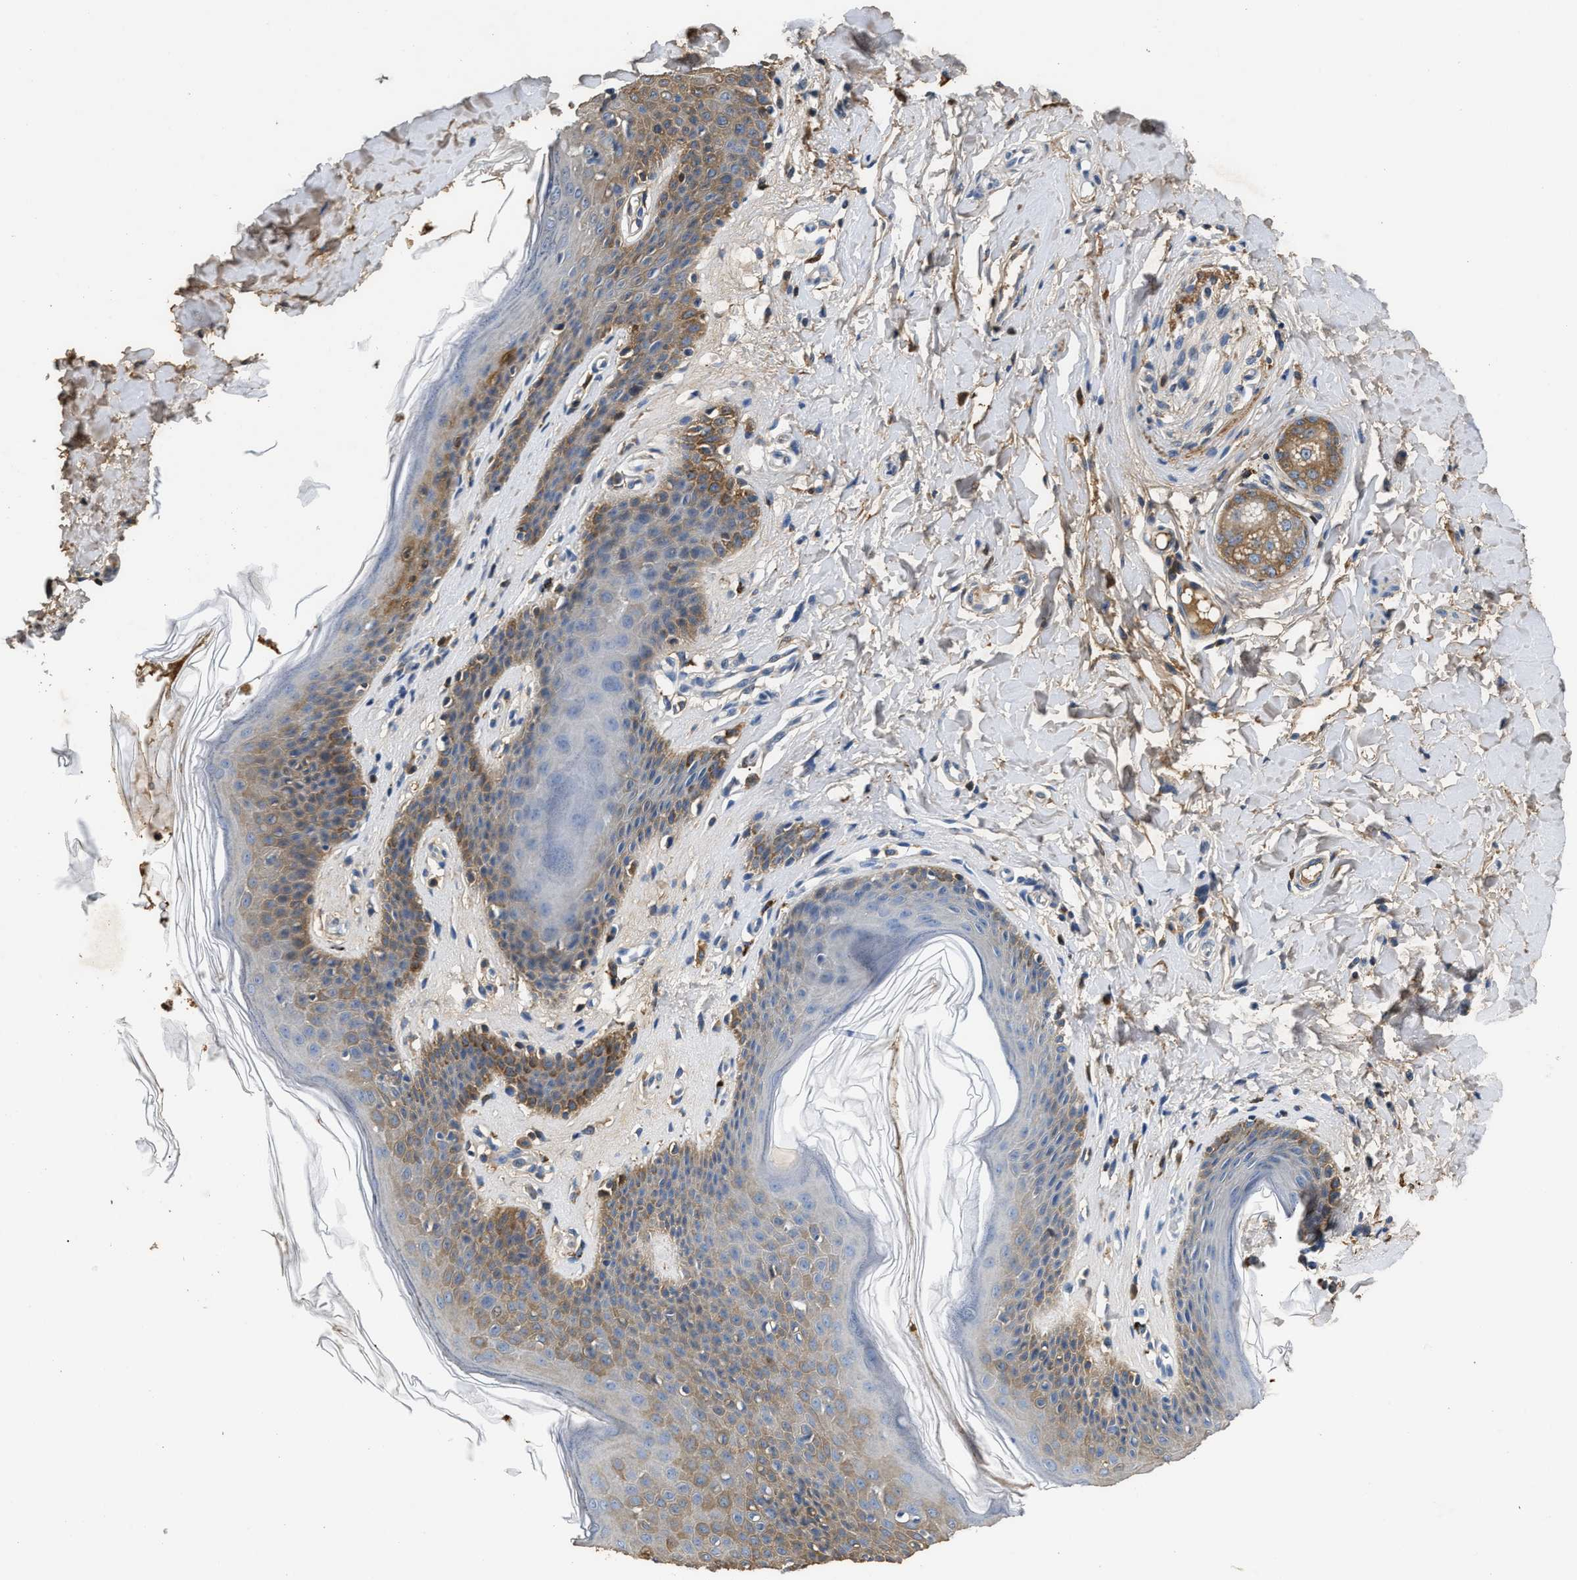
{"staining": {"intensity": "moderate", "quantity": "25%-75%", "location": "cytoplasmic/membranous"}, "tissue": "skin", "cell_type": "Epidermal cells", "image_type": "normal", "snomed": [{"axis": "morphology", "description": "Normal tissue, NOS"}, {"axis": "topography", "description": "Vulva"}], "caption": "Immunohistochemistry (IHC) histopathology image of unremarkable skin stained for a protein (brown), which displays medium levels of moderate cytoplasmic/membranous positivity in approximately 25%-75% of epidermal cells.", "gene": "C3", "patient": {"sex": "female", "age": 66}}